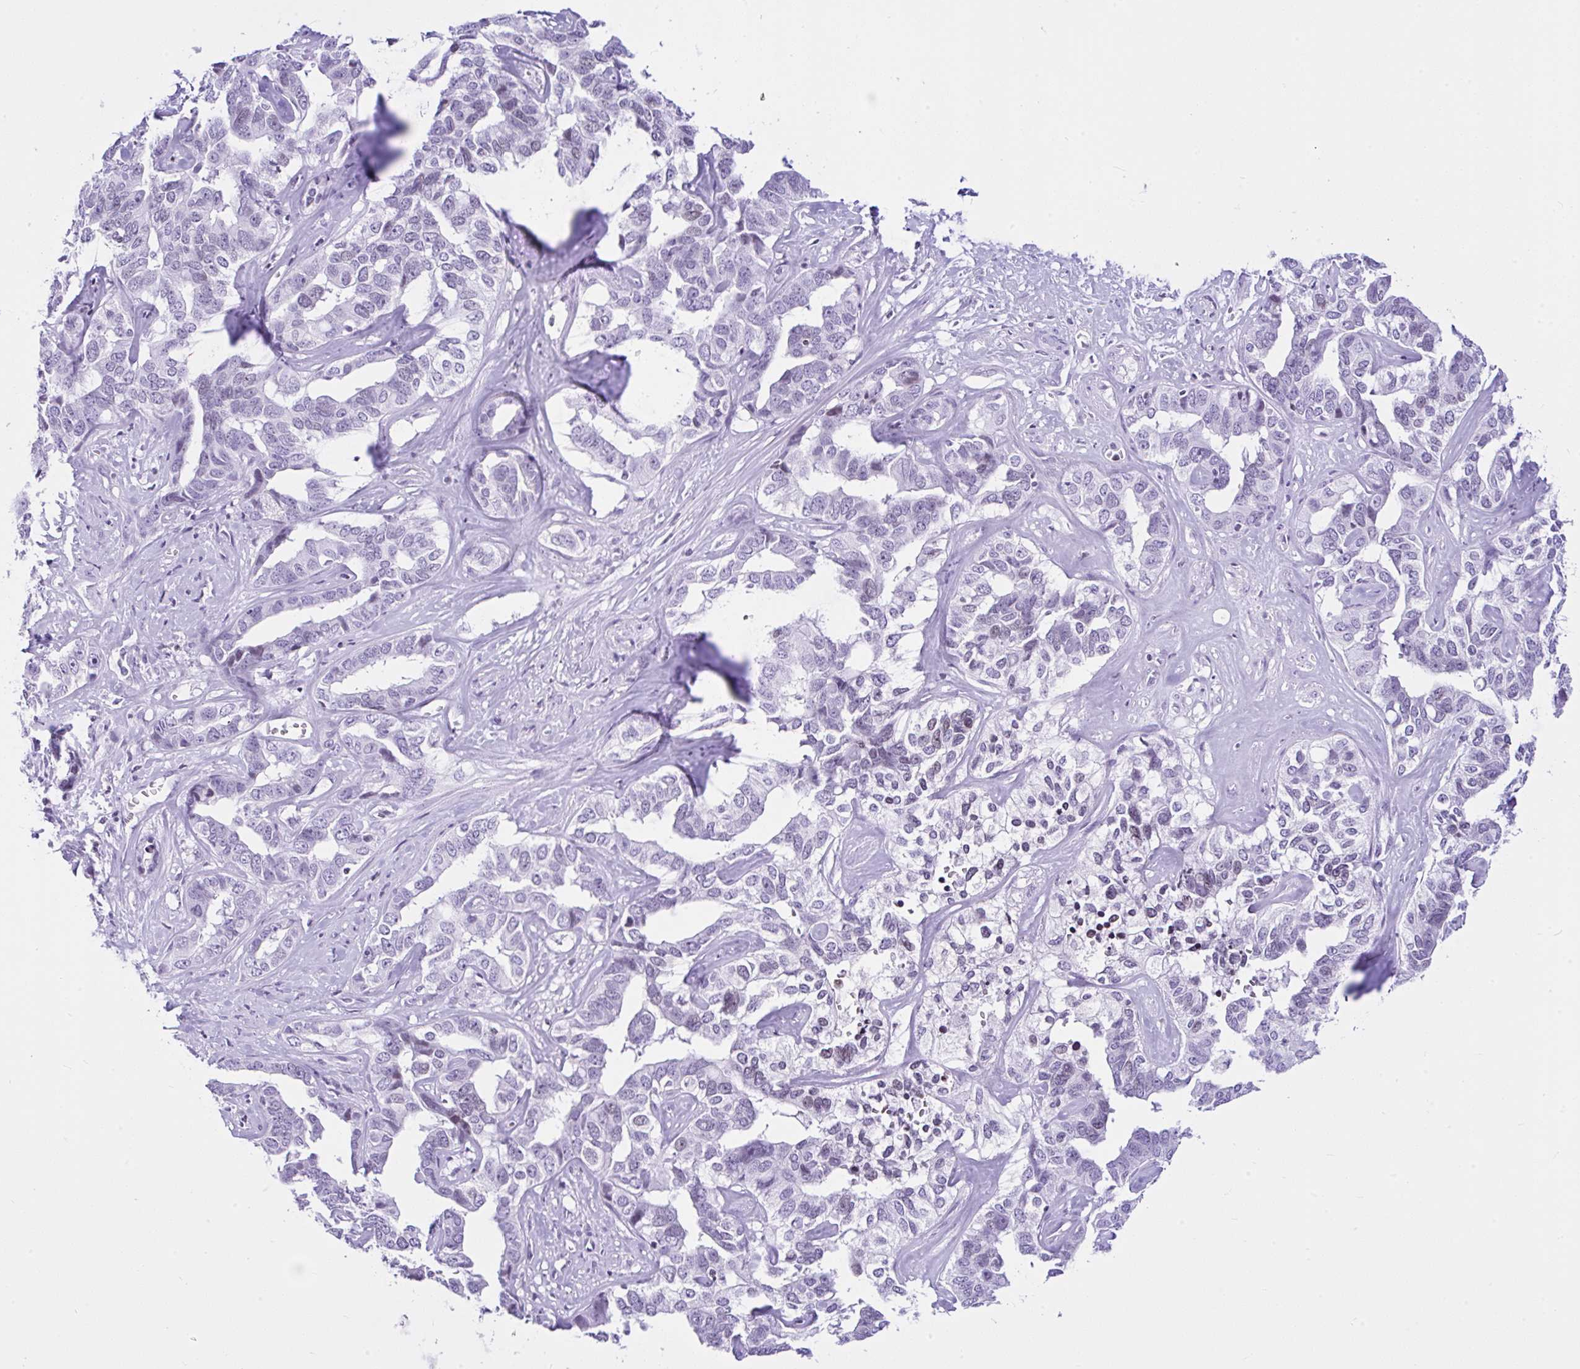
{"staining": {"intensity": "negative", "quantity": "none", "location": "none"}, "tissue": "liver cancer", "cell_type": "Tumor cells", "image_type": "cancer", "snomed": [{"axis": "morphology", "description": "Cholangiocarcinoma"}, {"axis": "topography", "description": "Liver"}], "caption": "This is a photomicrograph of immunohistochemistry (IHC) staining of liver cancer, which shows no staining in tumor cells.", "gene": "KRT27", "patient": {"sex": "male", "age": 59}}